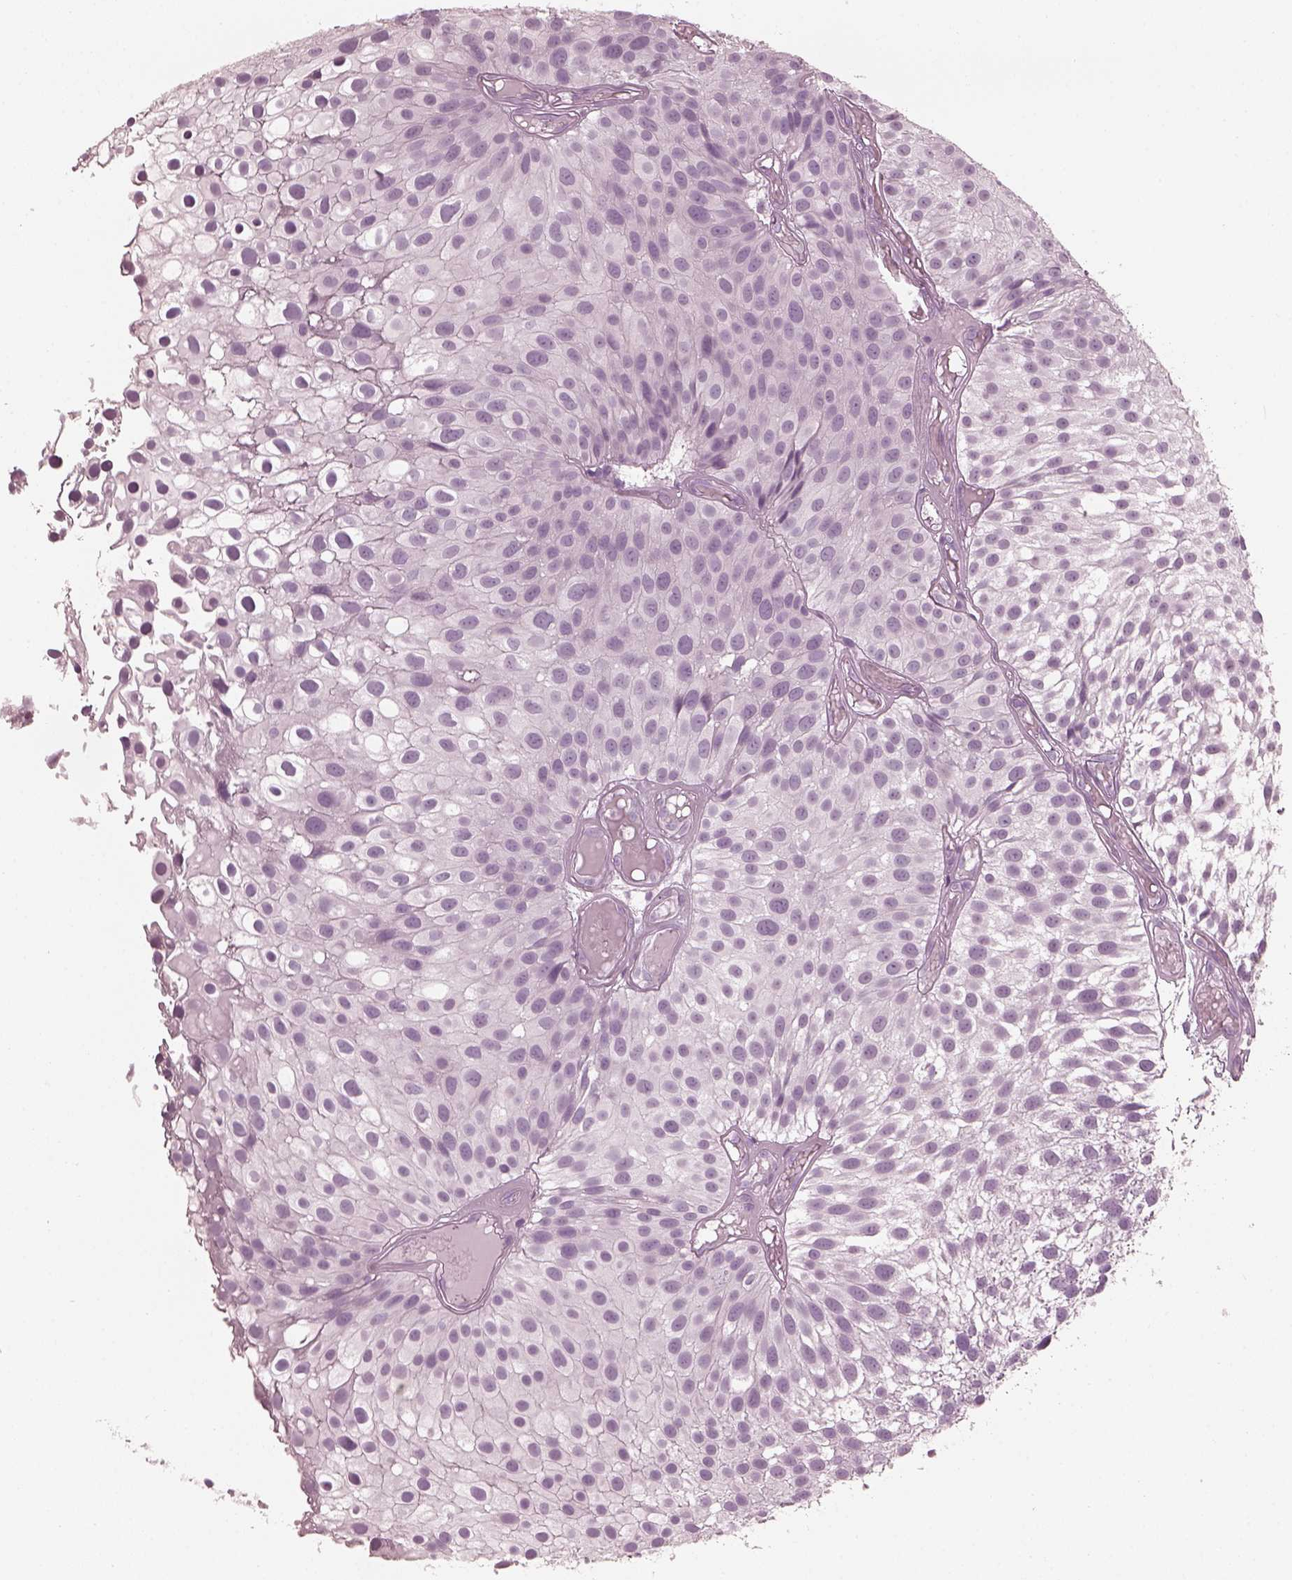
{"staining": {"intensity": "negative", "quantity": "none", "location": "none"}, "tissue": "urothelial cancer", "cell_type": "Tumor cells", "image_type": "cancer", "snomed": [{"axis": "morphology", "description": "Urothelial carcinoma, Low grade"}, {"axis": "topography", "description": "Urinary bladder"}], "caption": "IHC photomicrograph of neoplastic tissue: human urothelial cancer stained with DAB (3,3'-diaminobenzidine) exhibits no significant protein positivity in tumor cells.", "gene": "SAXO2", "patient": {"sex": "male", "age": 79}}